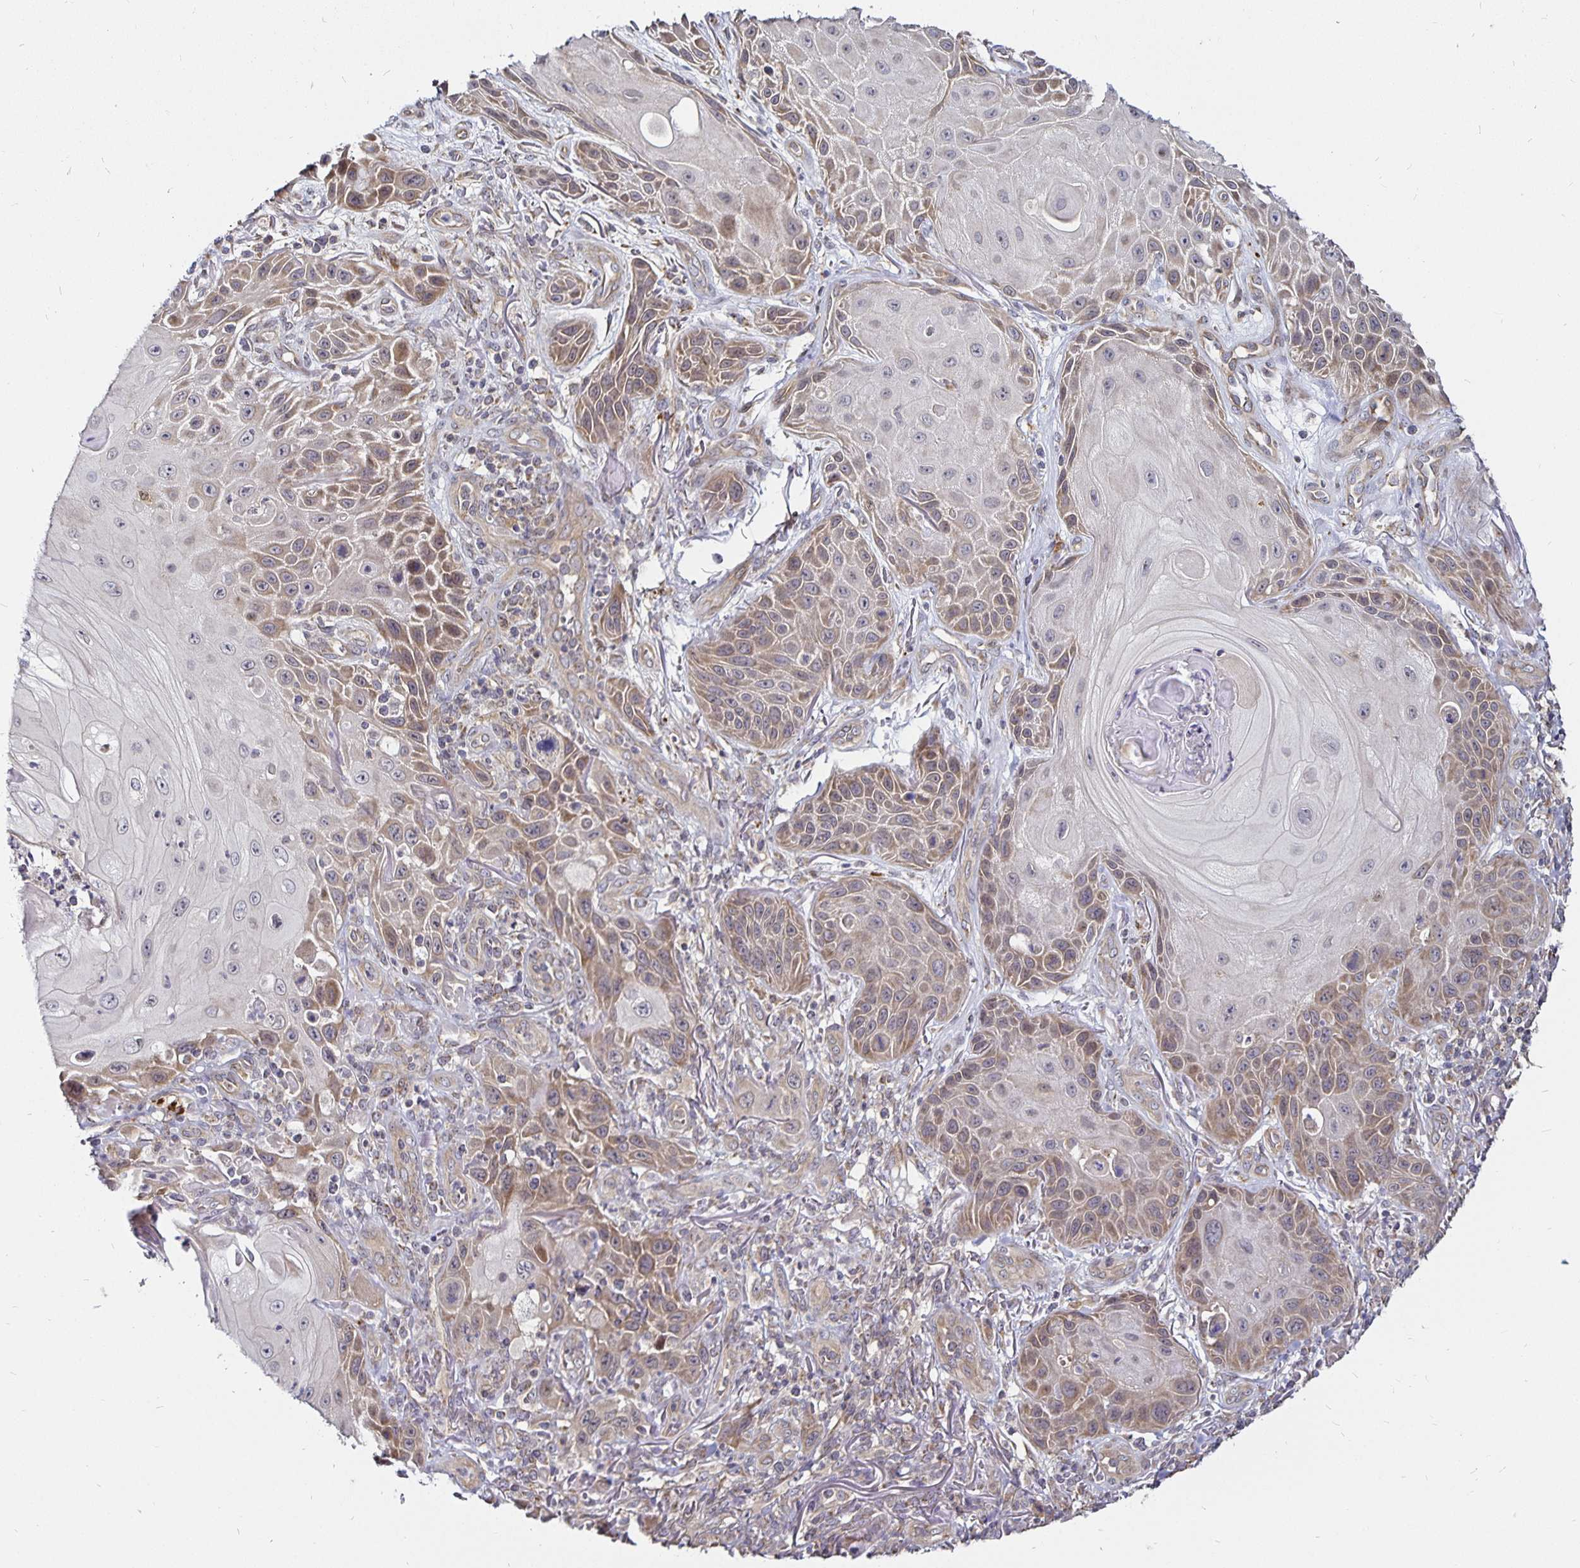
{"staining": {"intensity": "moderate", "quantity": "25%-75%", "location": "cytoplasmic/membranous"}, "tissue": "skin cancer", "cell_type": "Tumor cells", "image_type": "cancer", "snomed": [{"axis": "morphology", "description": "Squamous cell carcinoma, NOS"}, {"axis": "topography", "description": "Skin"}], "caption": "There is medium levels of moderate cytoplasmic/membranous positivity in tumor cells of skin cancer, as demonstrated by immunohistochemical staining (brown color).", "gene": "CYP27A1", "patient": {"sex": "female", "age": 94}}